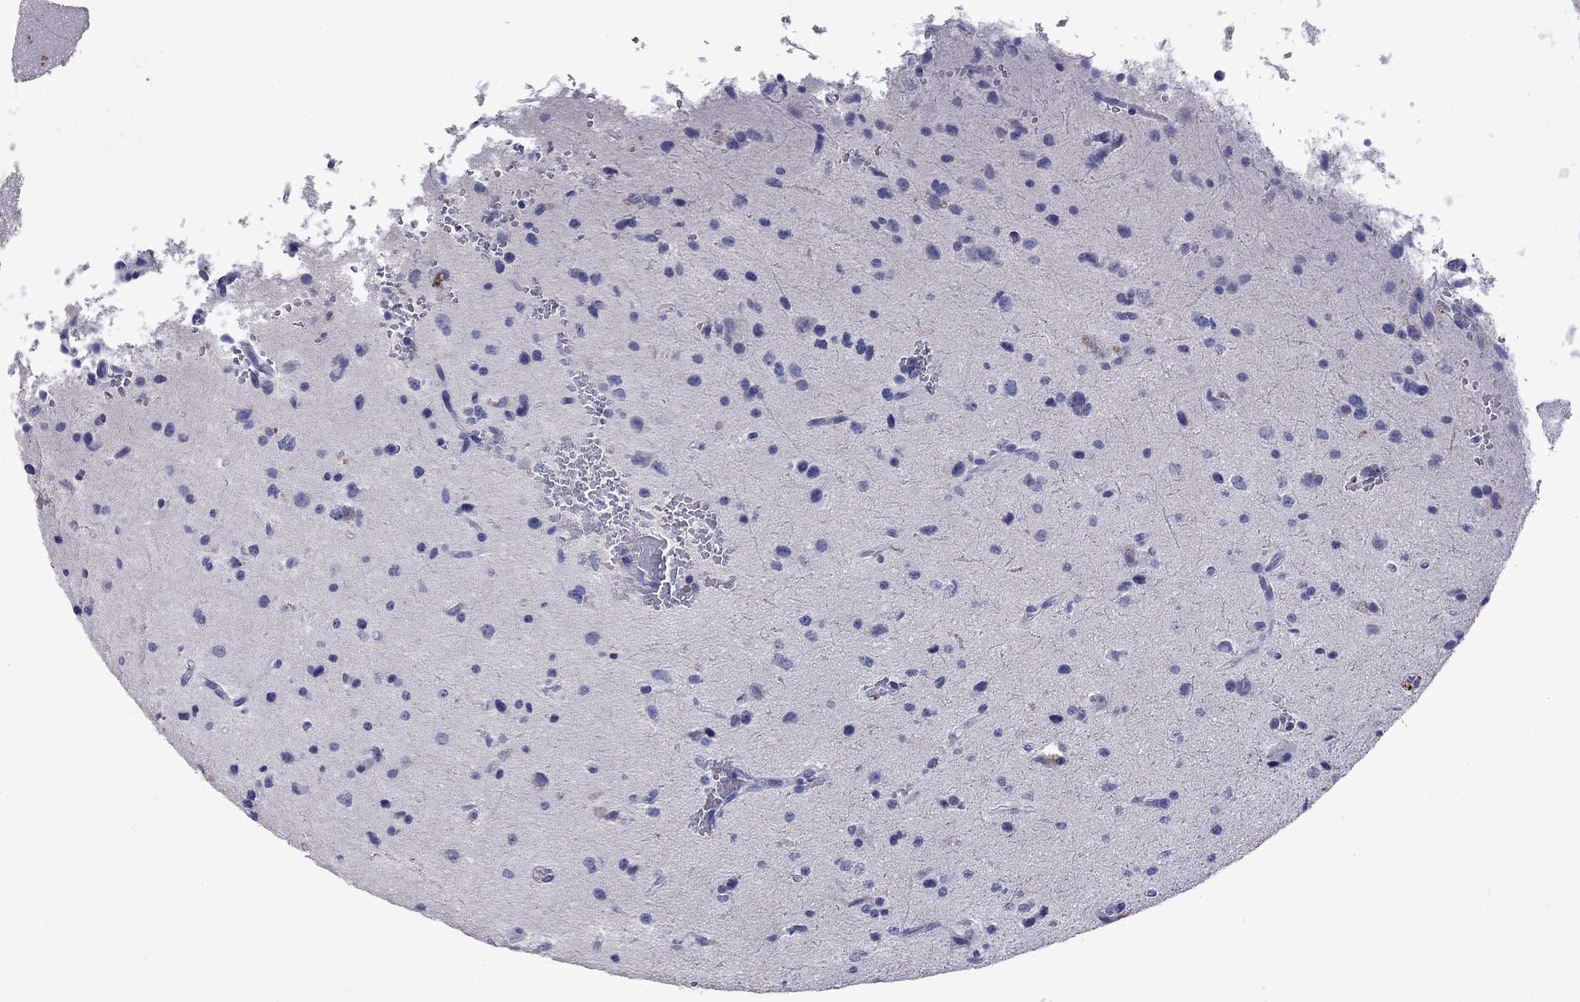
{"staining": {"intensity": "negative", "quantity": "none", "location": "none"}, "tissue": "glioma", "cell_type": "Tumor cells", "image_type": "cancer", "snomed": [{"axis": "morphology", "description": "Glioma, malignant, Low grade"}, {"axis": "topography", "description": "Brain"}], "caption": "Immunohistochemistry histopathology image of neoplastic tissue: glioma stained with DAB exhibits no significant protein expression in tumor cells.", "gene": "CFAP119", "patient": {"sex": "male", "age": 41}}